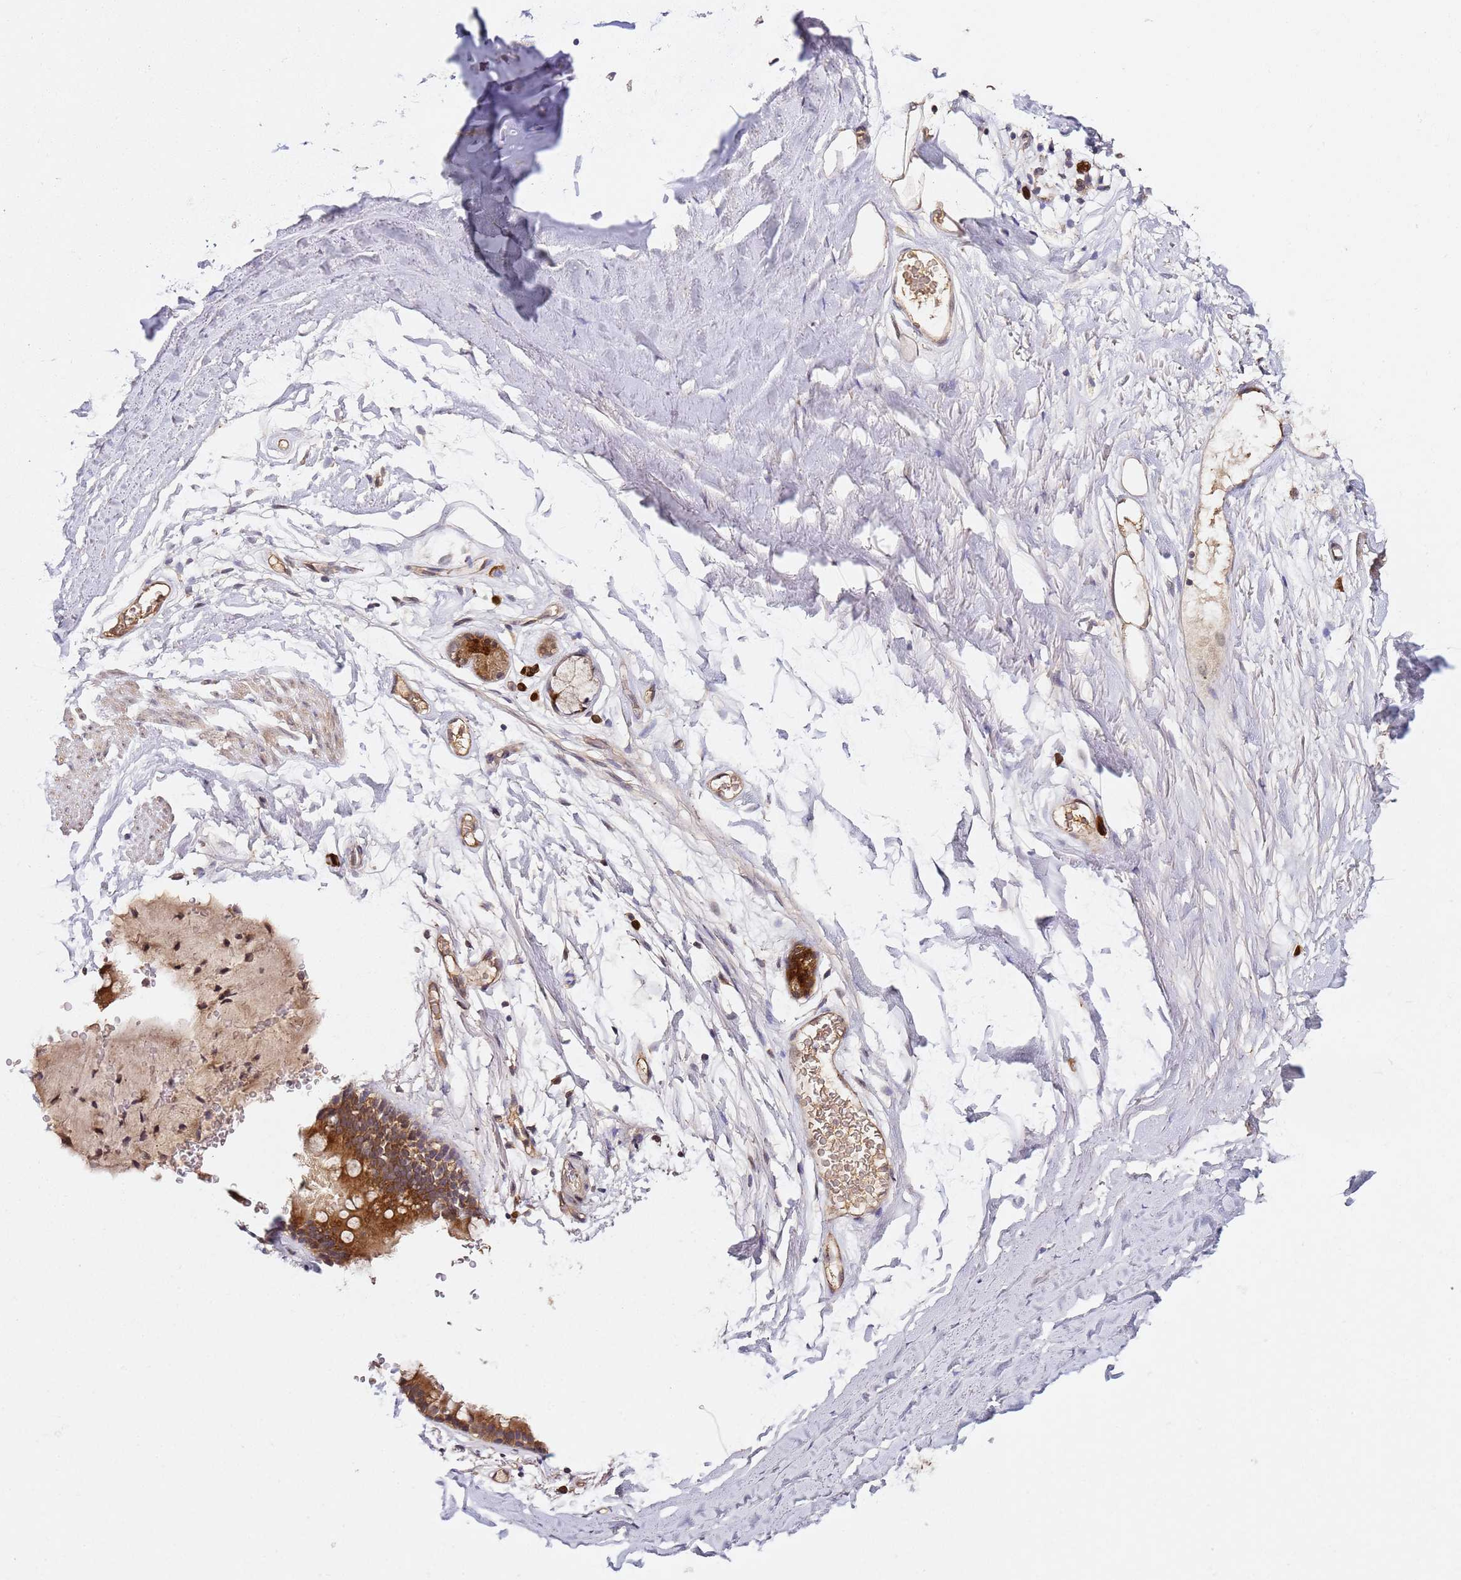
{"staining": {"intensity": "moderate", "quantity": ">75%", "location": "cytoplasmic/membranous"}, "tissue": "adipose tissue", "cell_type": "Adipocytes", "image_type": "normal", "snomed": [{"axis": "morphology", "description": "Normal tissue, NOS"}, {"axis": "topography", "description": "Lymph node"}, {"axis": "topography", "description": "Bronchus"}], "caption": "Protein expression analysis of benign adipose tissue displays moderate cytoplasmic/membranous positivity in approximately >75% of adipocytes.", "gene": "OSBPL2", "patient": {"sex": "male", "age": 63}}